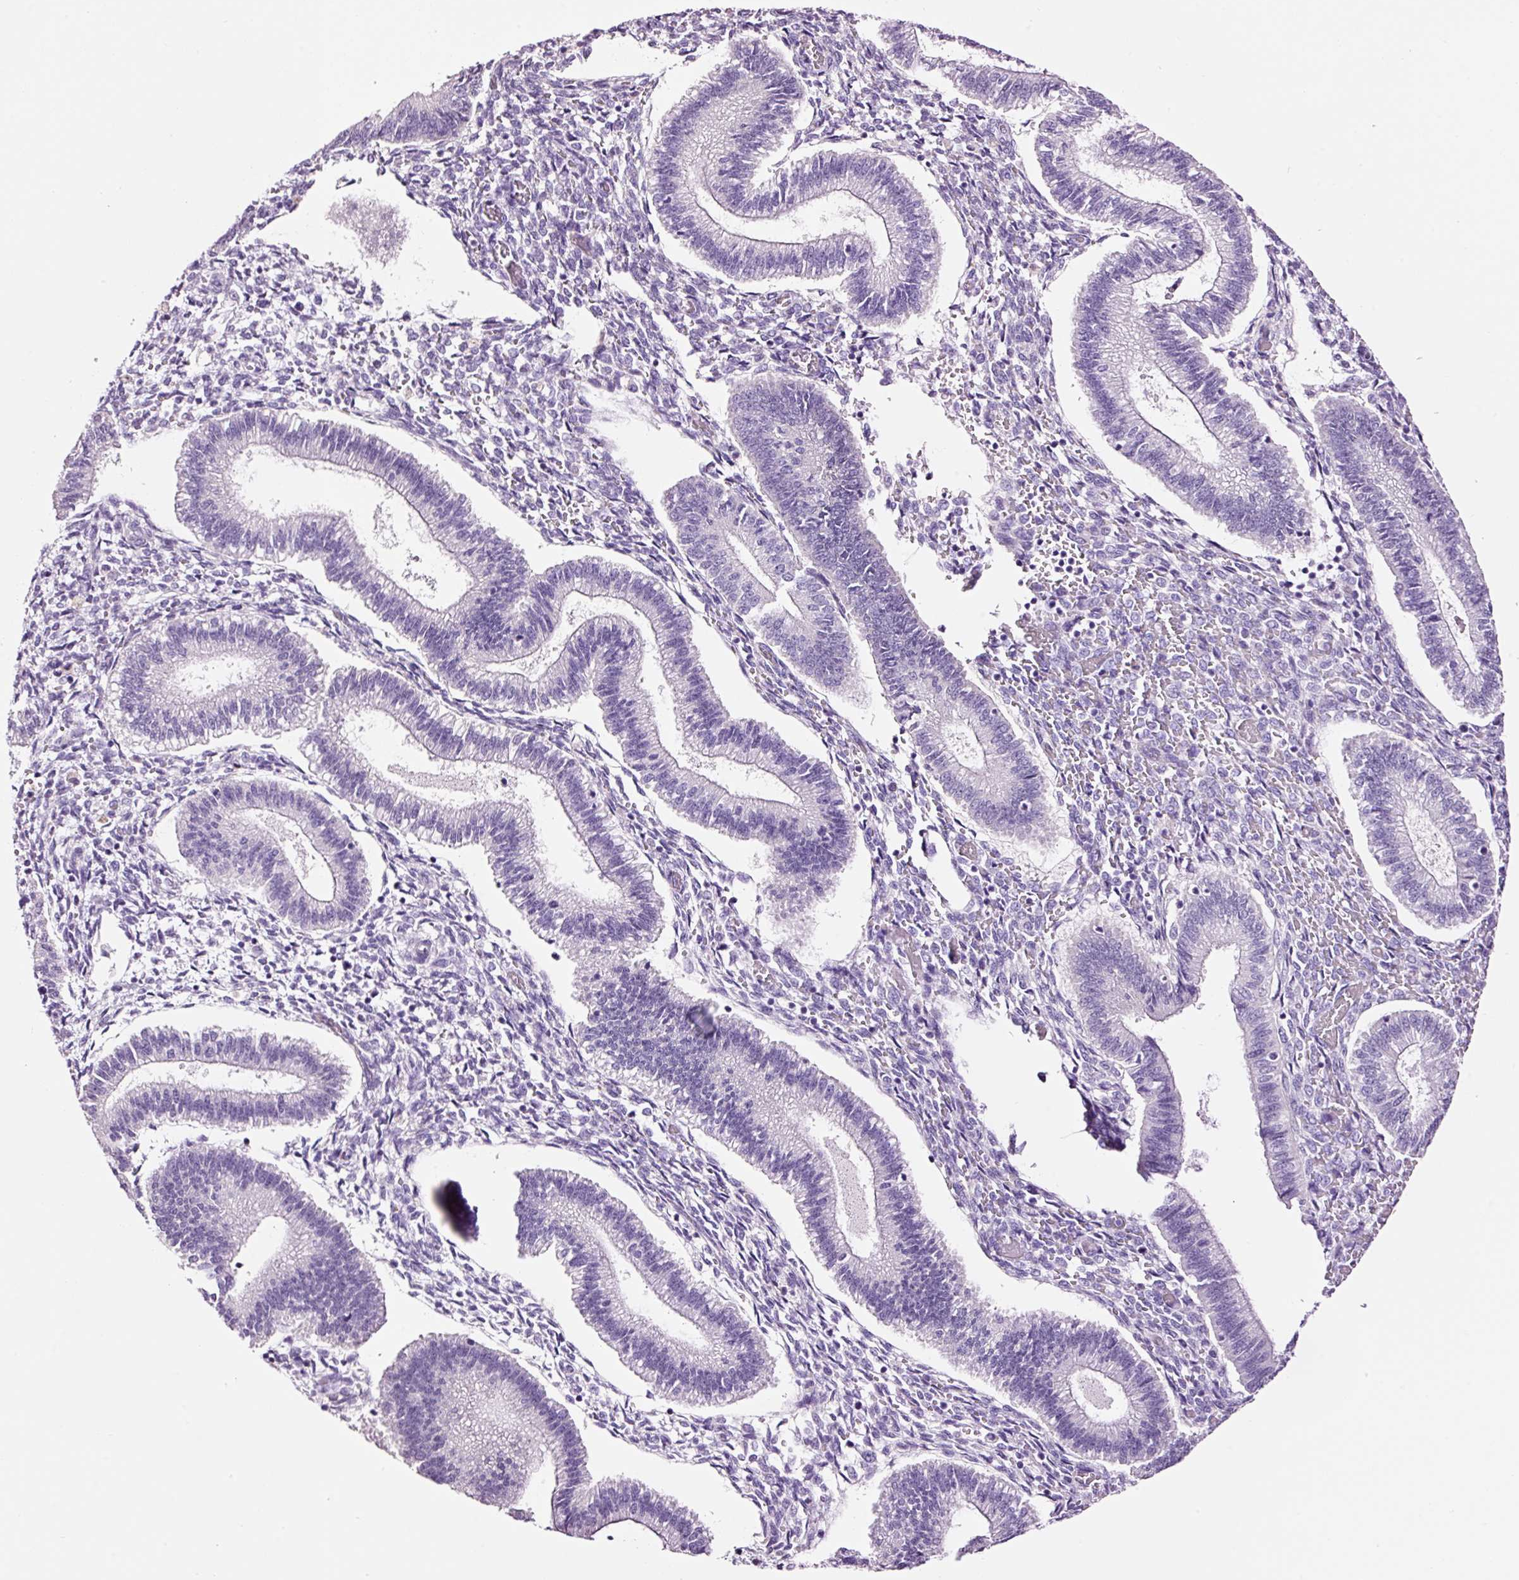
{"staining": {"intensity": "negative", "quantity": "none", "location": "none"}, "tissue": "endometrium", "cell_type": "Cells in endometrial stroma", "image_type": "normal", "snomed": [{"axis": "morphology", "description": "Normal tissue, NOS"}, {"axis": "topography", "description": "Endometrium"}], "caption": "A high-resolution photomicrograph shows IHC staining of benign endometrium, which displays no significant positivity in cells in endometrial stroma. The staining is performed using DAB (3,3'-diaminobenzidine) brown chromogen with nuclei counter-stained in using hematoxylin.", "gene": "RTF2", "patient": {"sex": "female", "age": 25}}